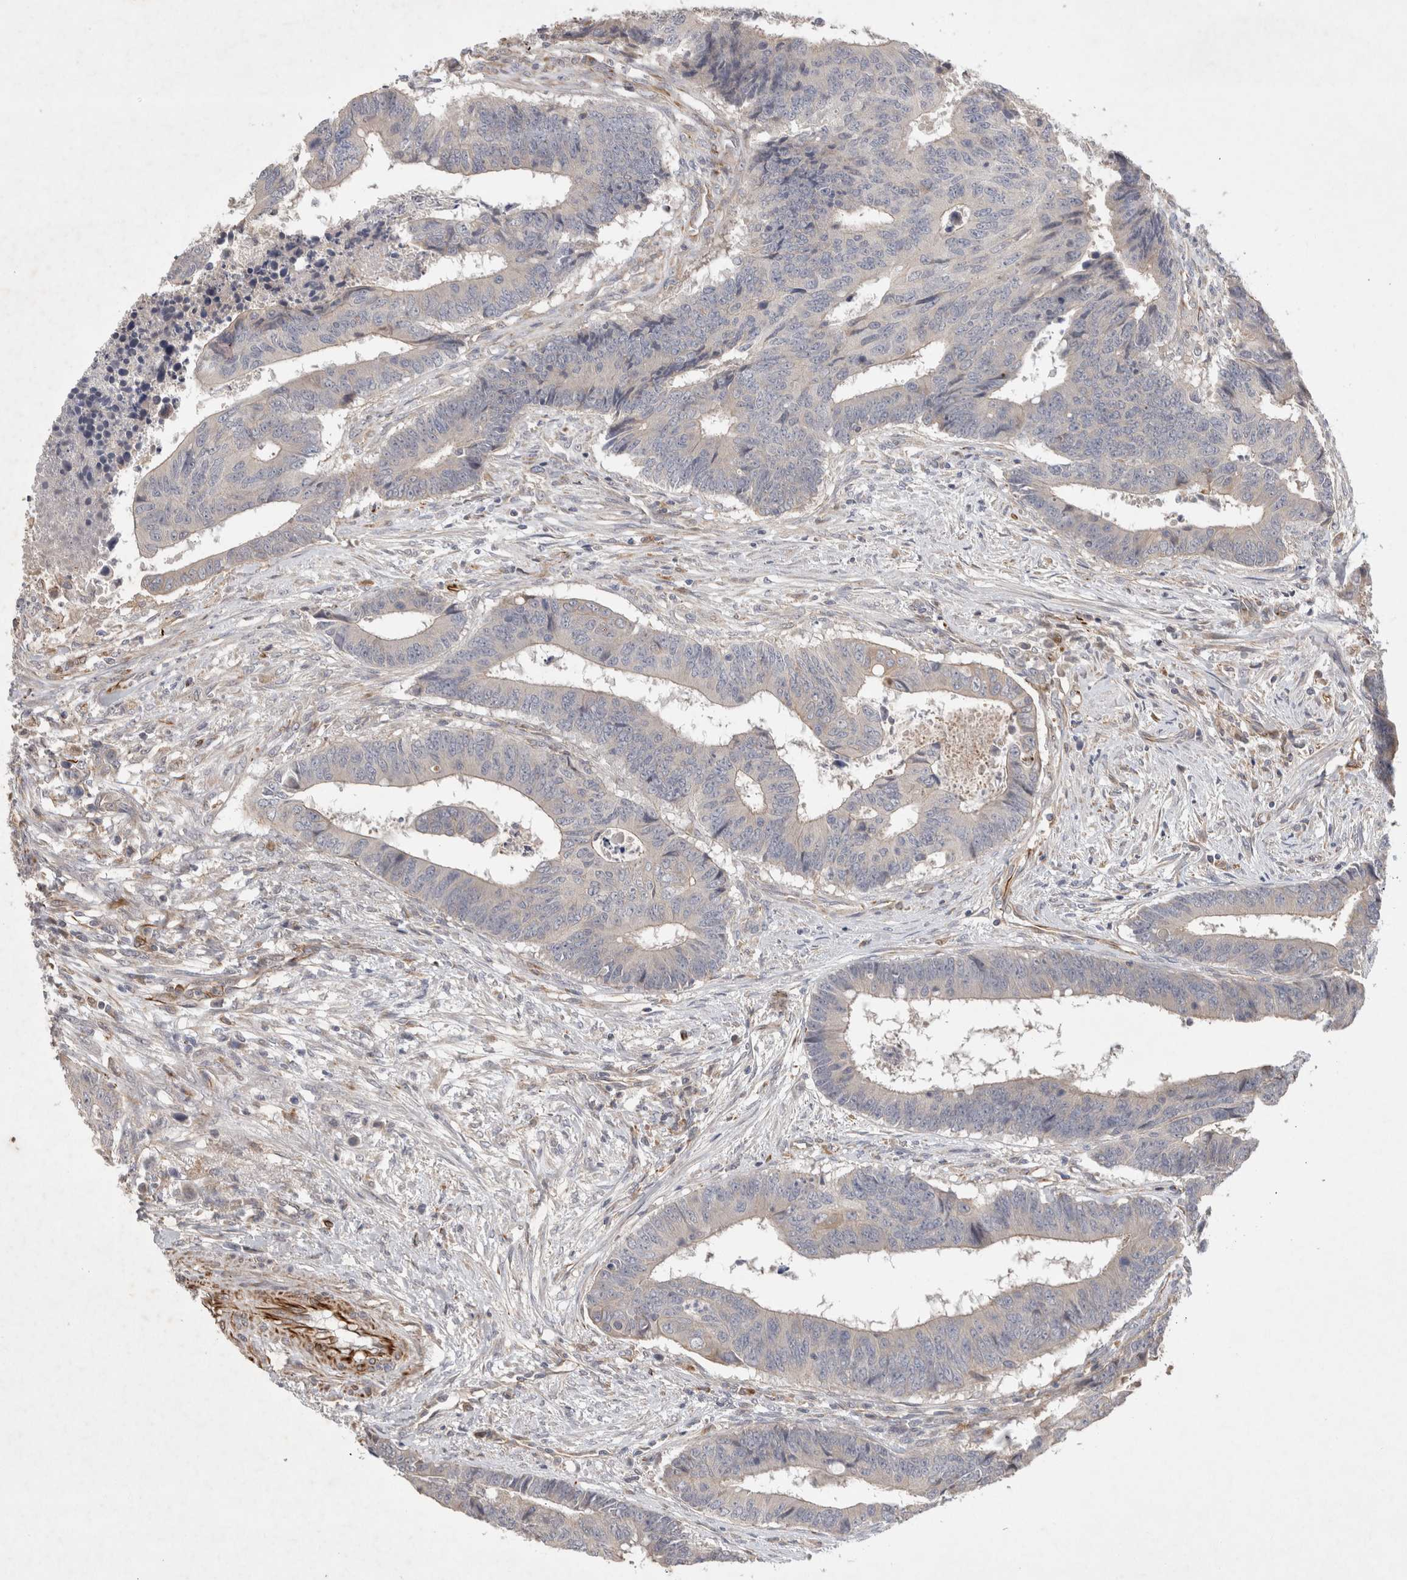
{"staining": {"intensity": "negative", "quantity": "none", "location": "none"}, "tissue": "colorectal cancer", "cell_type": "Tumor cells", "image_type": "cancer", "snomed": [{"axis": "morphology", "description": "Adenocarcinoma, NOS"}, {"axis": "topography", "description": "Rectum"}], "caption": "Protein analysis of colorectal cancer shows no significant positivity in tumor cells.", "gene": "NMU", "patient": {"sex": "male", "age": 84}}